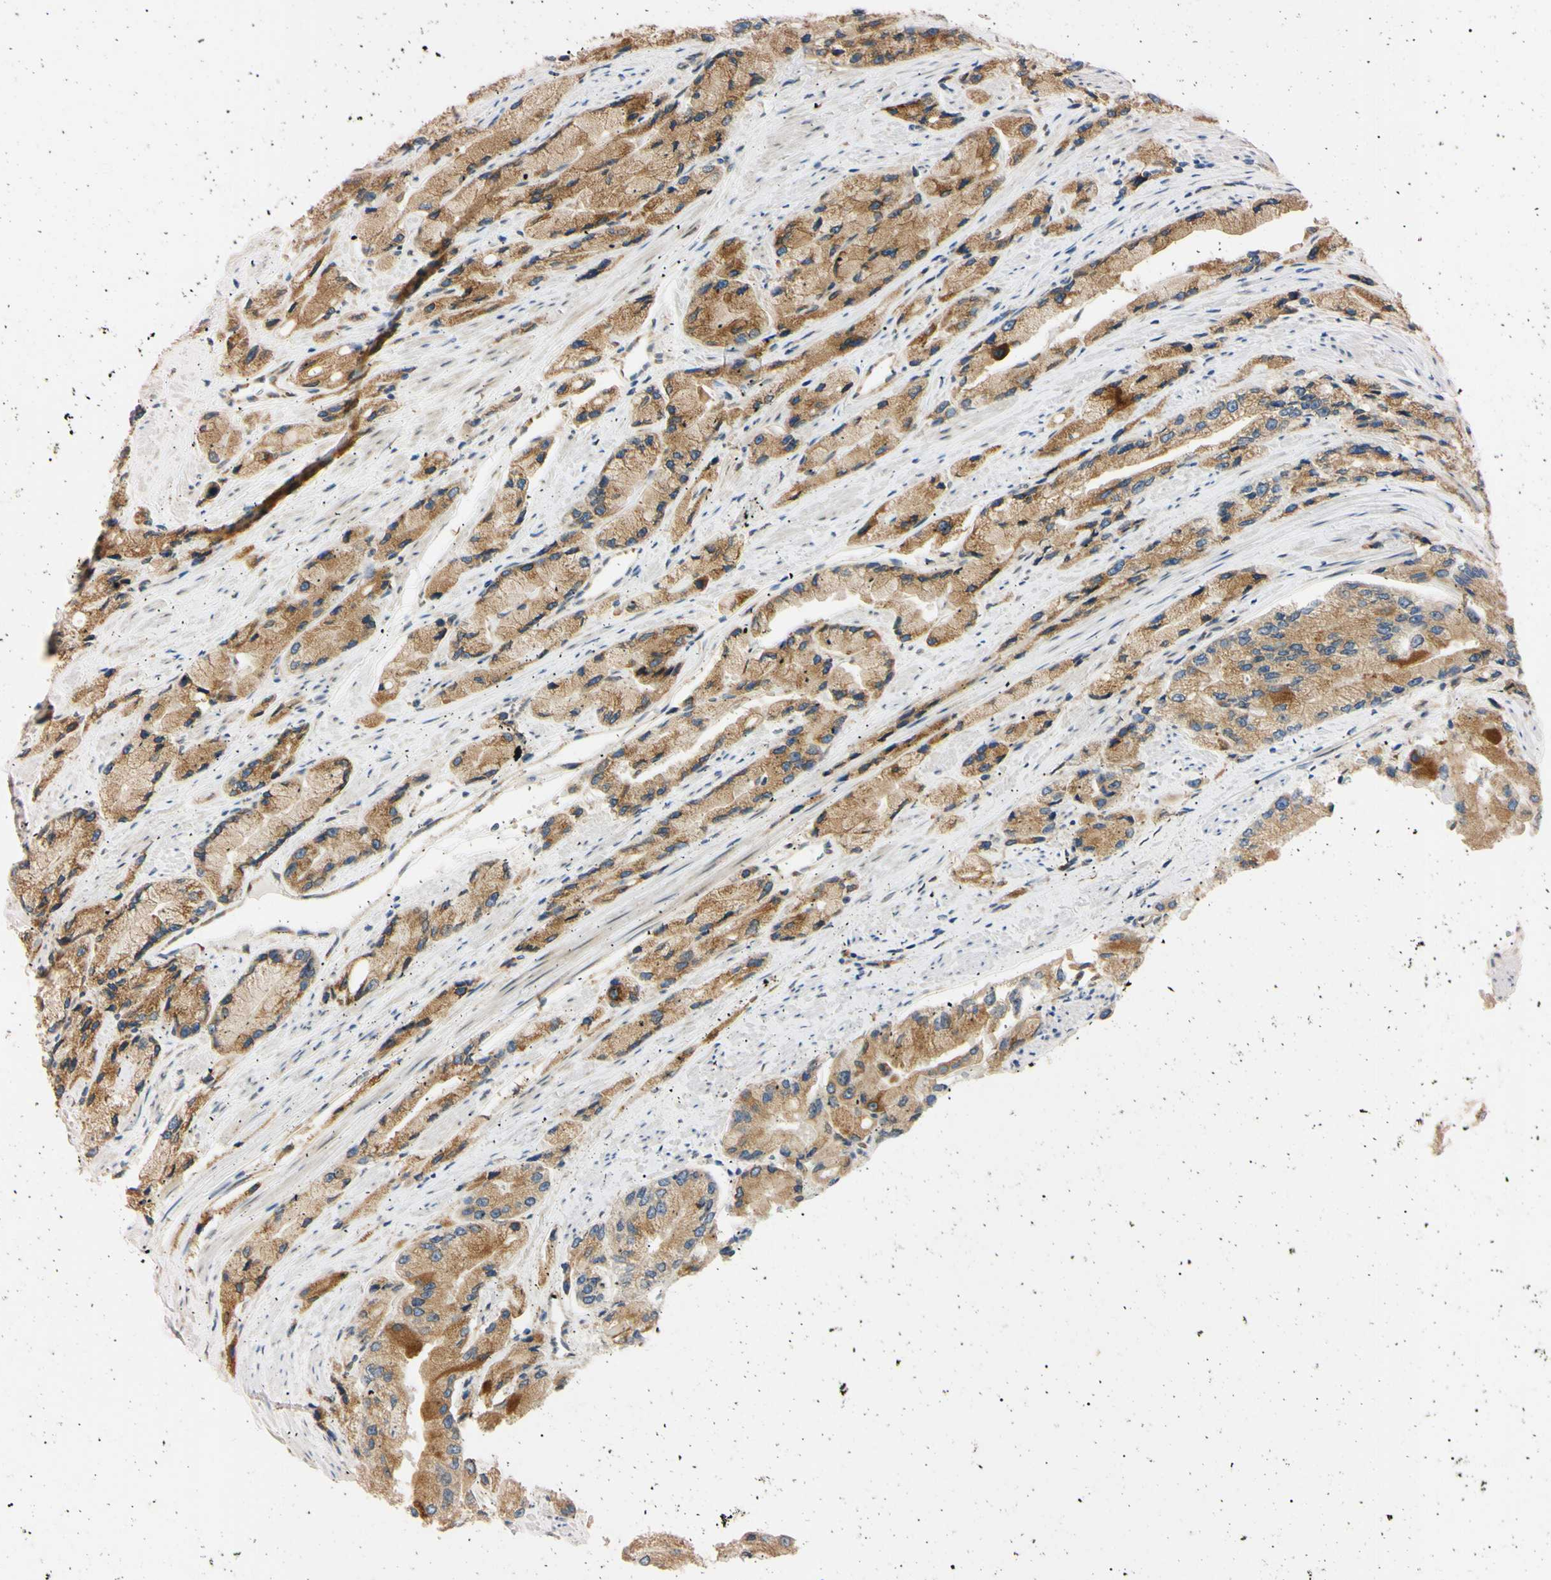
{"staining": {"intensity": "moderate", "quantity": ">75%", "location": "cytoplasmic/membranous"}, "tissue": "prostate cancer", "cell_type": "Tumor cells", "image_type": "cancer", "snomed": [{"axis": "morphology", "description": "Adenocarcinoma, High grade"}, {"axis": "topography", "description": "Prostate"}], "caption": "Tumor cells reveal moderate cytoplasmic/membranous positivity in about >75% of cells in prostate cancer.", "gene": "IER3IP1", "patient": {"sex": "male", "age": 58}}